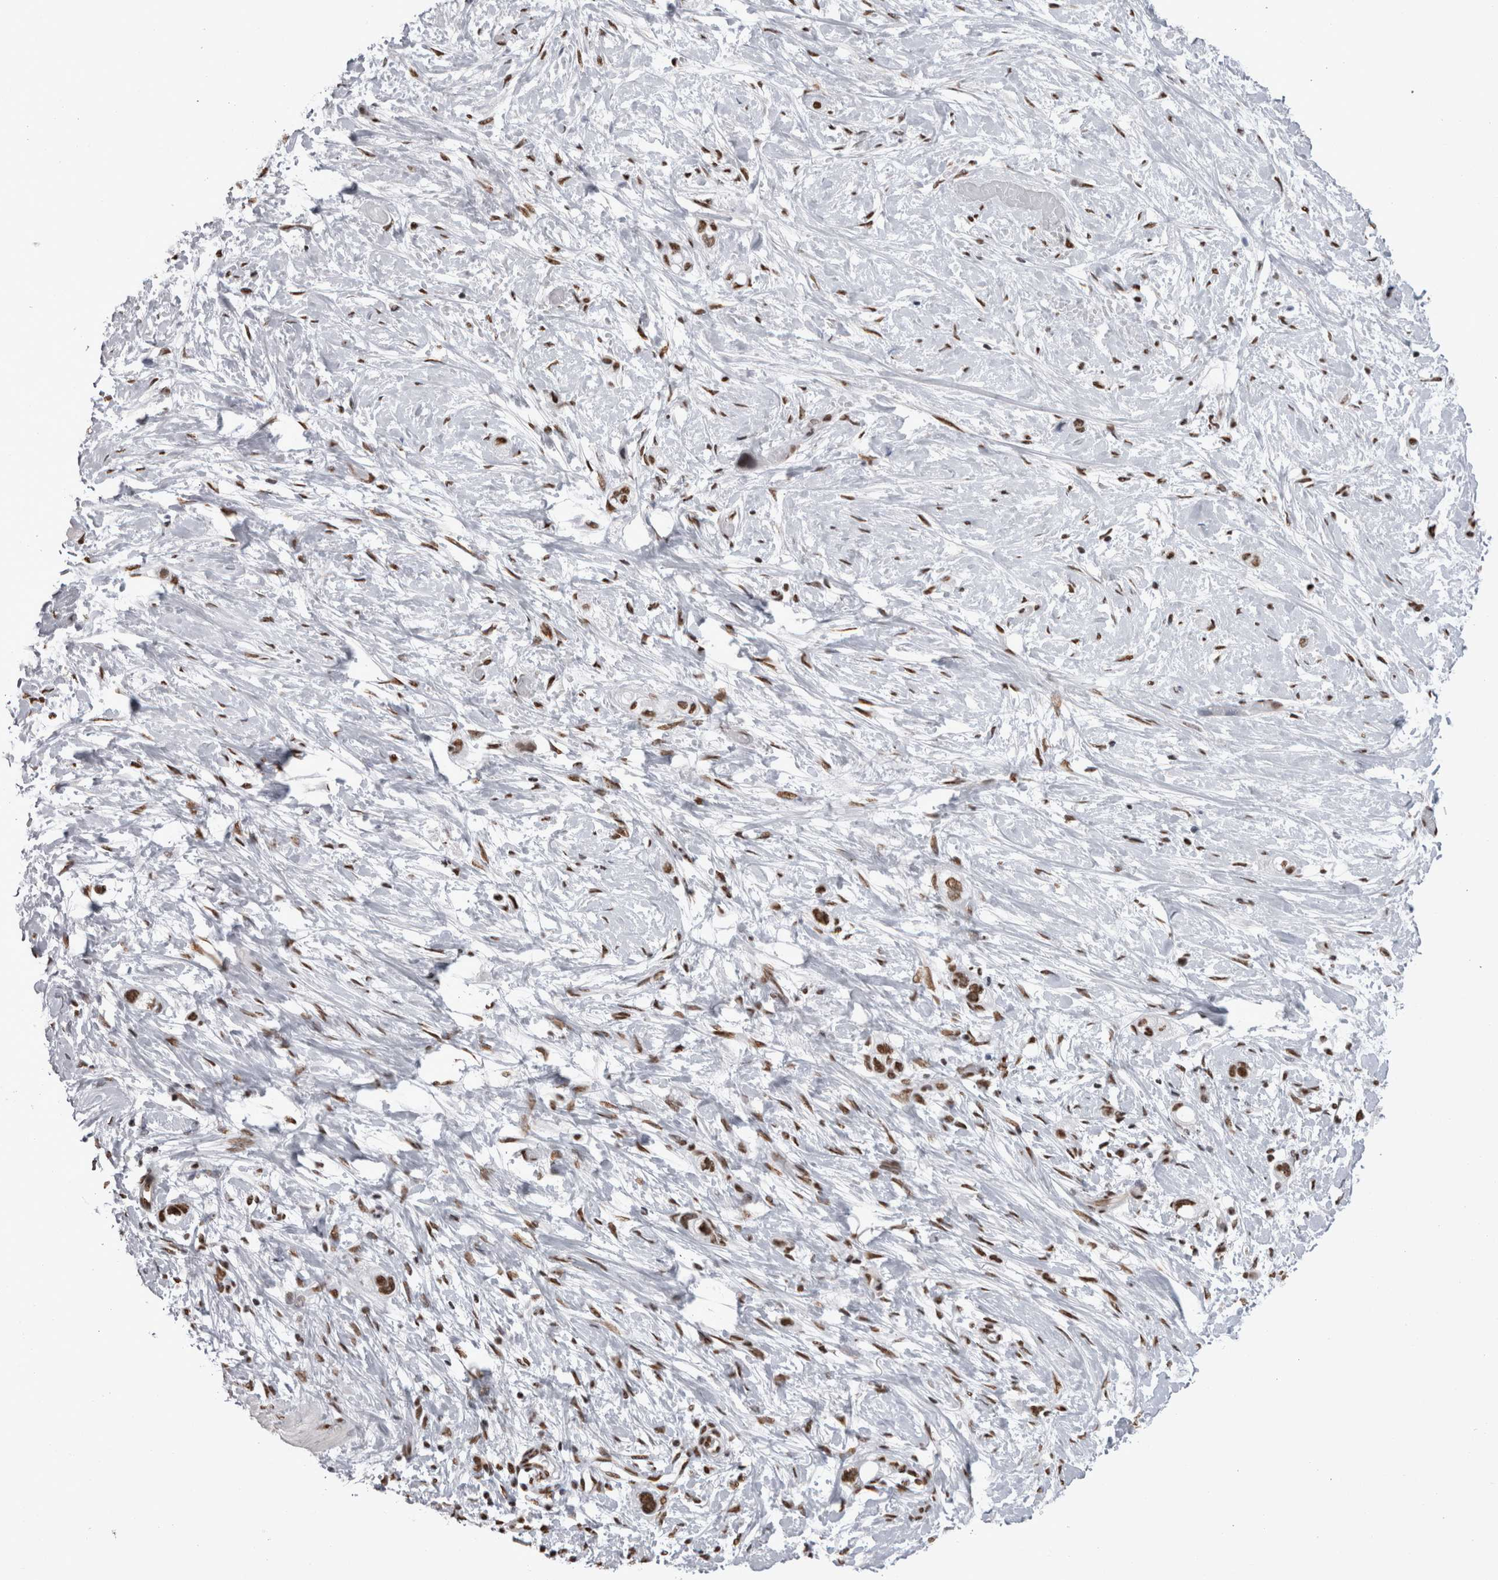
{"staining": {"intensity": "moderate", "quantity": ">75%", "location": "nuclear"}, "tissue": "stomach cancer", "cell_type": "Tumor cells", "image_type": "cancer", "snomed": [{"axis": "morphology", "description": "Adenocarcinoma, NOS"}, {"axis": "topography", "description": "Stomach"}, {"axis": "topography", "description": "Stomach, lower"}], "caption": "Moderate nuclear expression is appreciated in about >75% of tumor cells in adenocarcinoma (stomach). Using DAB (3,3'-diaminobenzidine) (brown) and hematoxylin (blue) stains, captured at high magnification using brightfield microscopy.", "gene": "HNRNPM", "patient": {"sex": "female", "age": 48}}